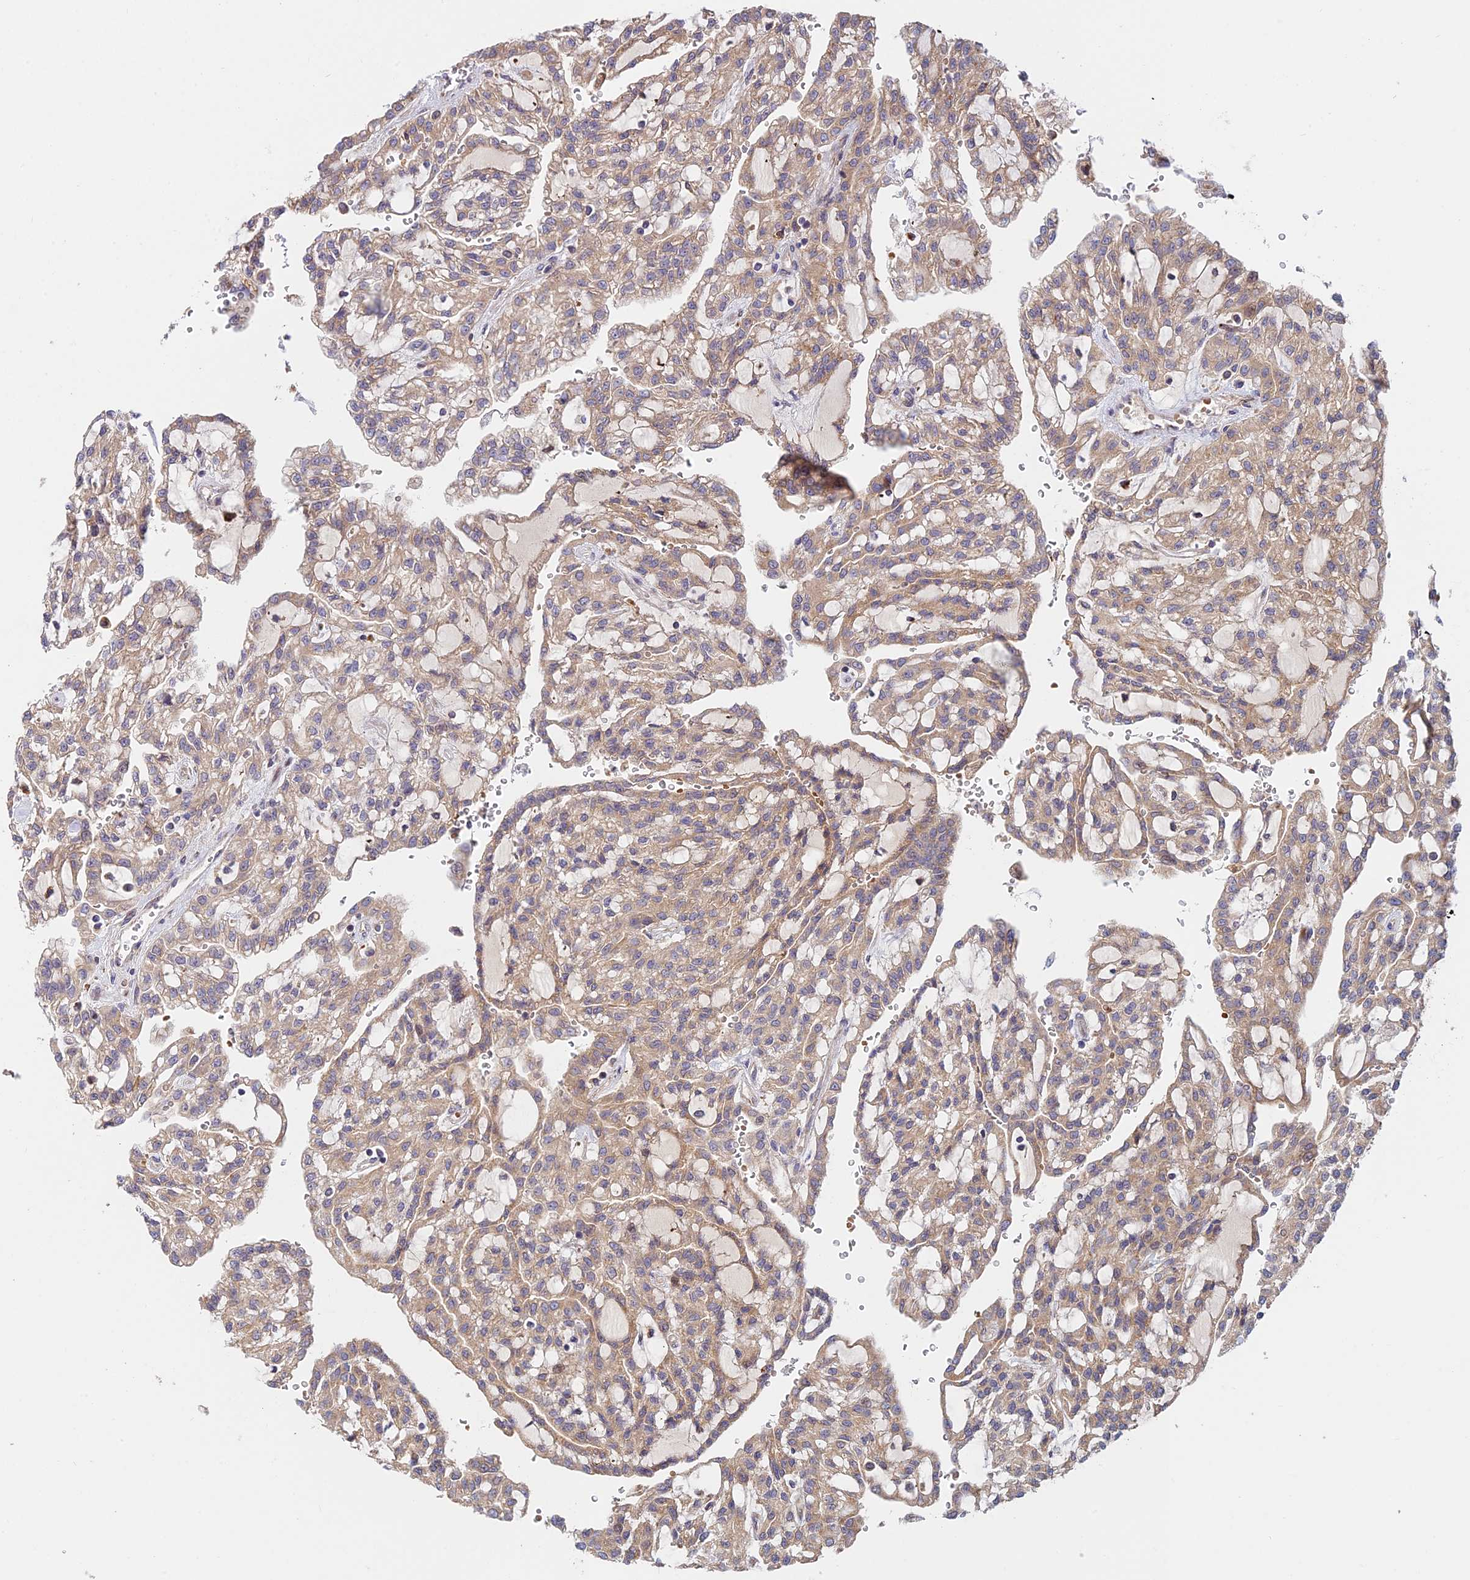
{"staining": {"intensity": "weak", "quantity": "25%-75%", "location": "cytoplasmic/membranous"}, "tissue": "renal cancer", "cell_type": "Tumor cells", "image_type": "cancer", "snomed": [{"axis": "morphology", "description": "Adenocarcinoma, NOS"}, {"axis": "topography", "description": "Kidney"}], "caption": "IHC (DAB (3,3'-diaminobenzidine)) staining of human adenocarcinoma (renal) exhibits weak cytoplasmic/membranous protein expression in about 25%-75% of tumor cells.", "gene": "FUOM", "patient": {"sex": "male", "age": 63}}